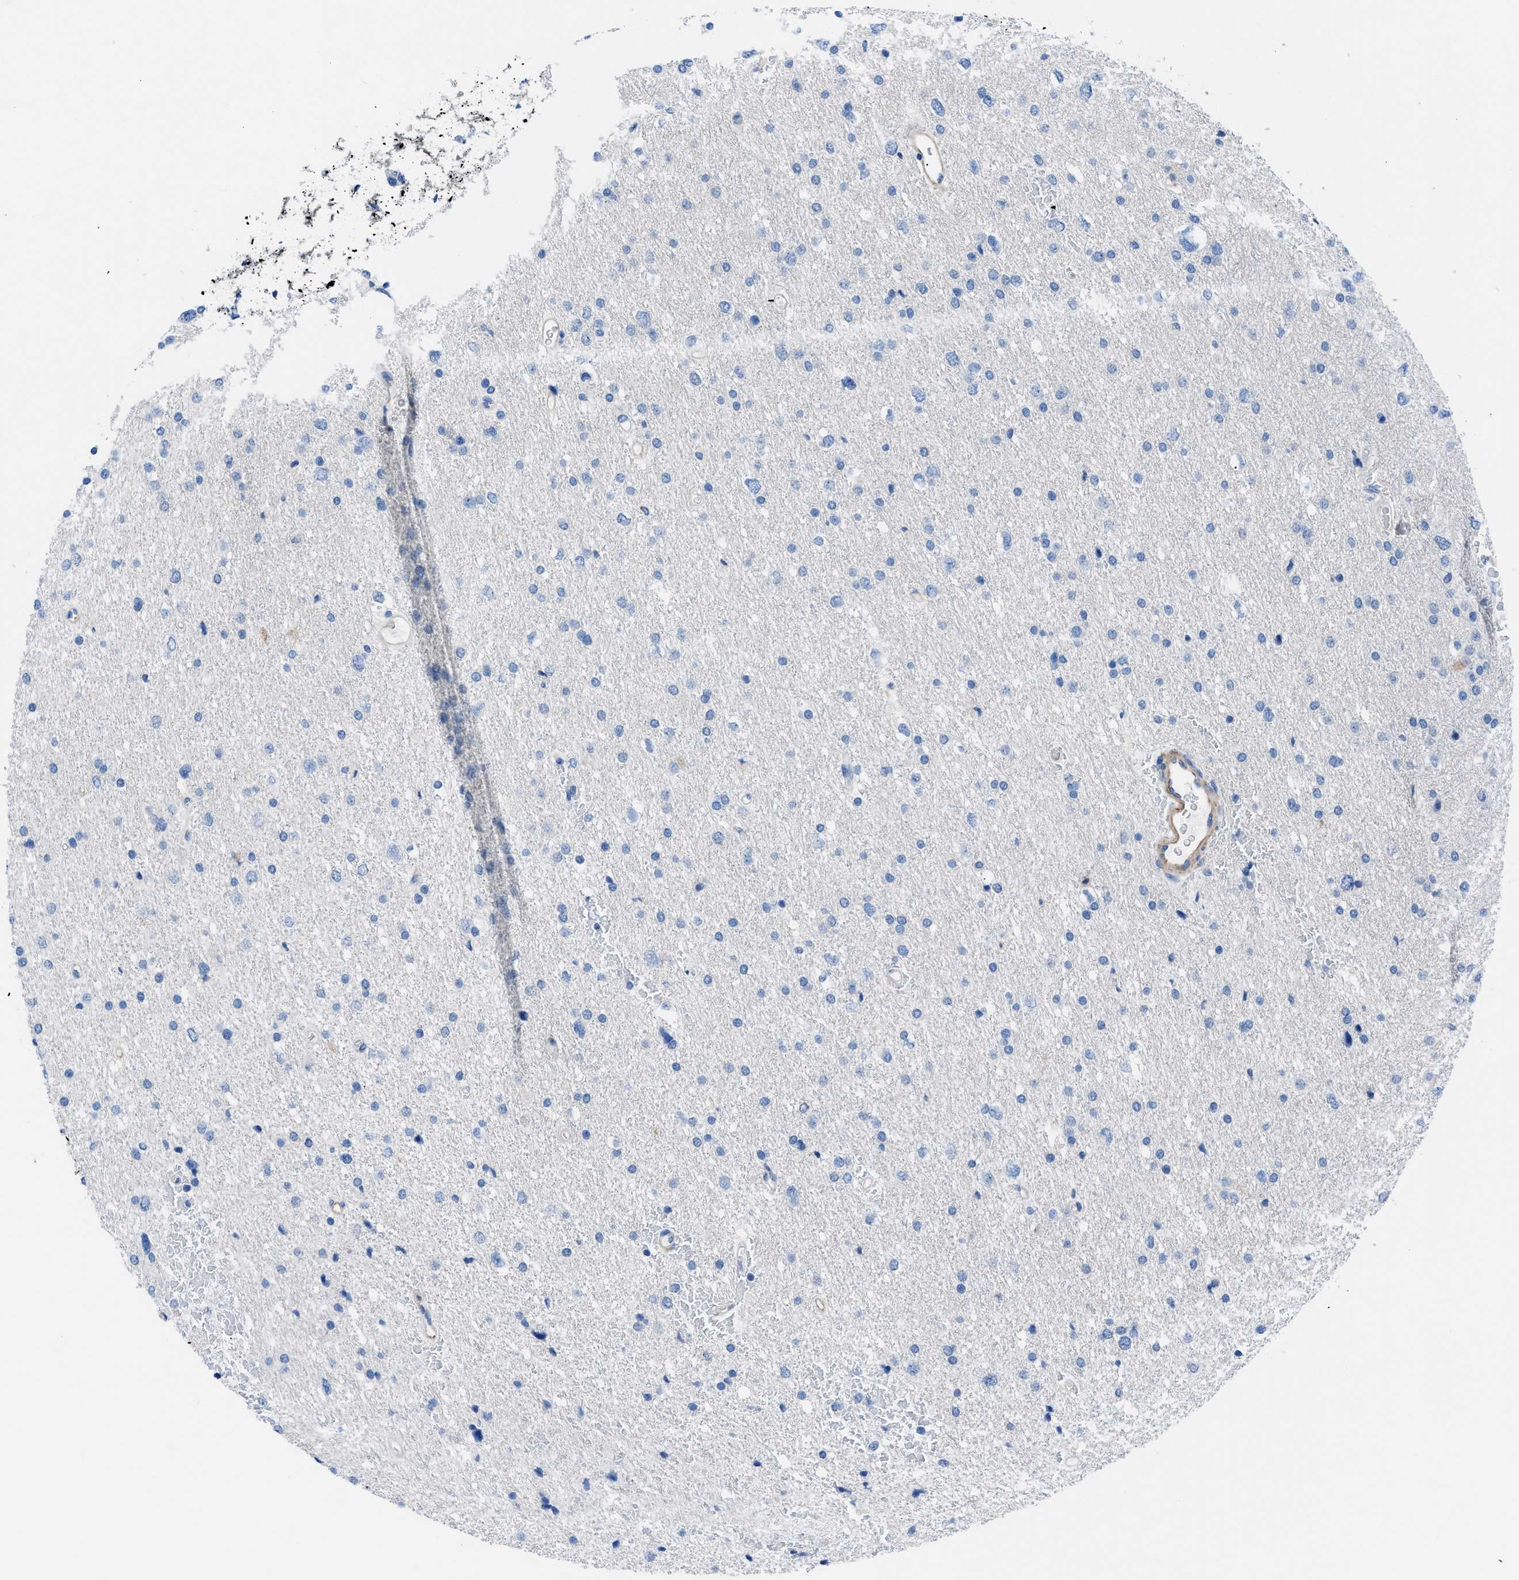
{"staining": {"intensity": "negative", "quantity": "none", "location": "none"}, "tissue": "glioma", "cell_type": "Tumor cells", "image_type": "cancer", "snomed": [{"axis": "morphology", "description": "Glioma, malignant, Low grade"}, {"axis": "topography", "description": "Brain"}], "caption": "A histopathology image of human glioma is negative for staining in tumor cells.", "gene": "ITPR1", "patient": {"sex": "female", "age": 37}}